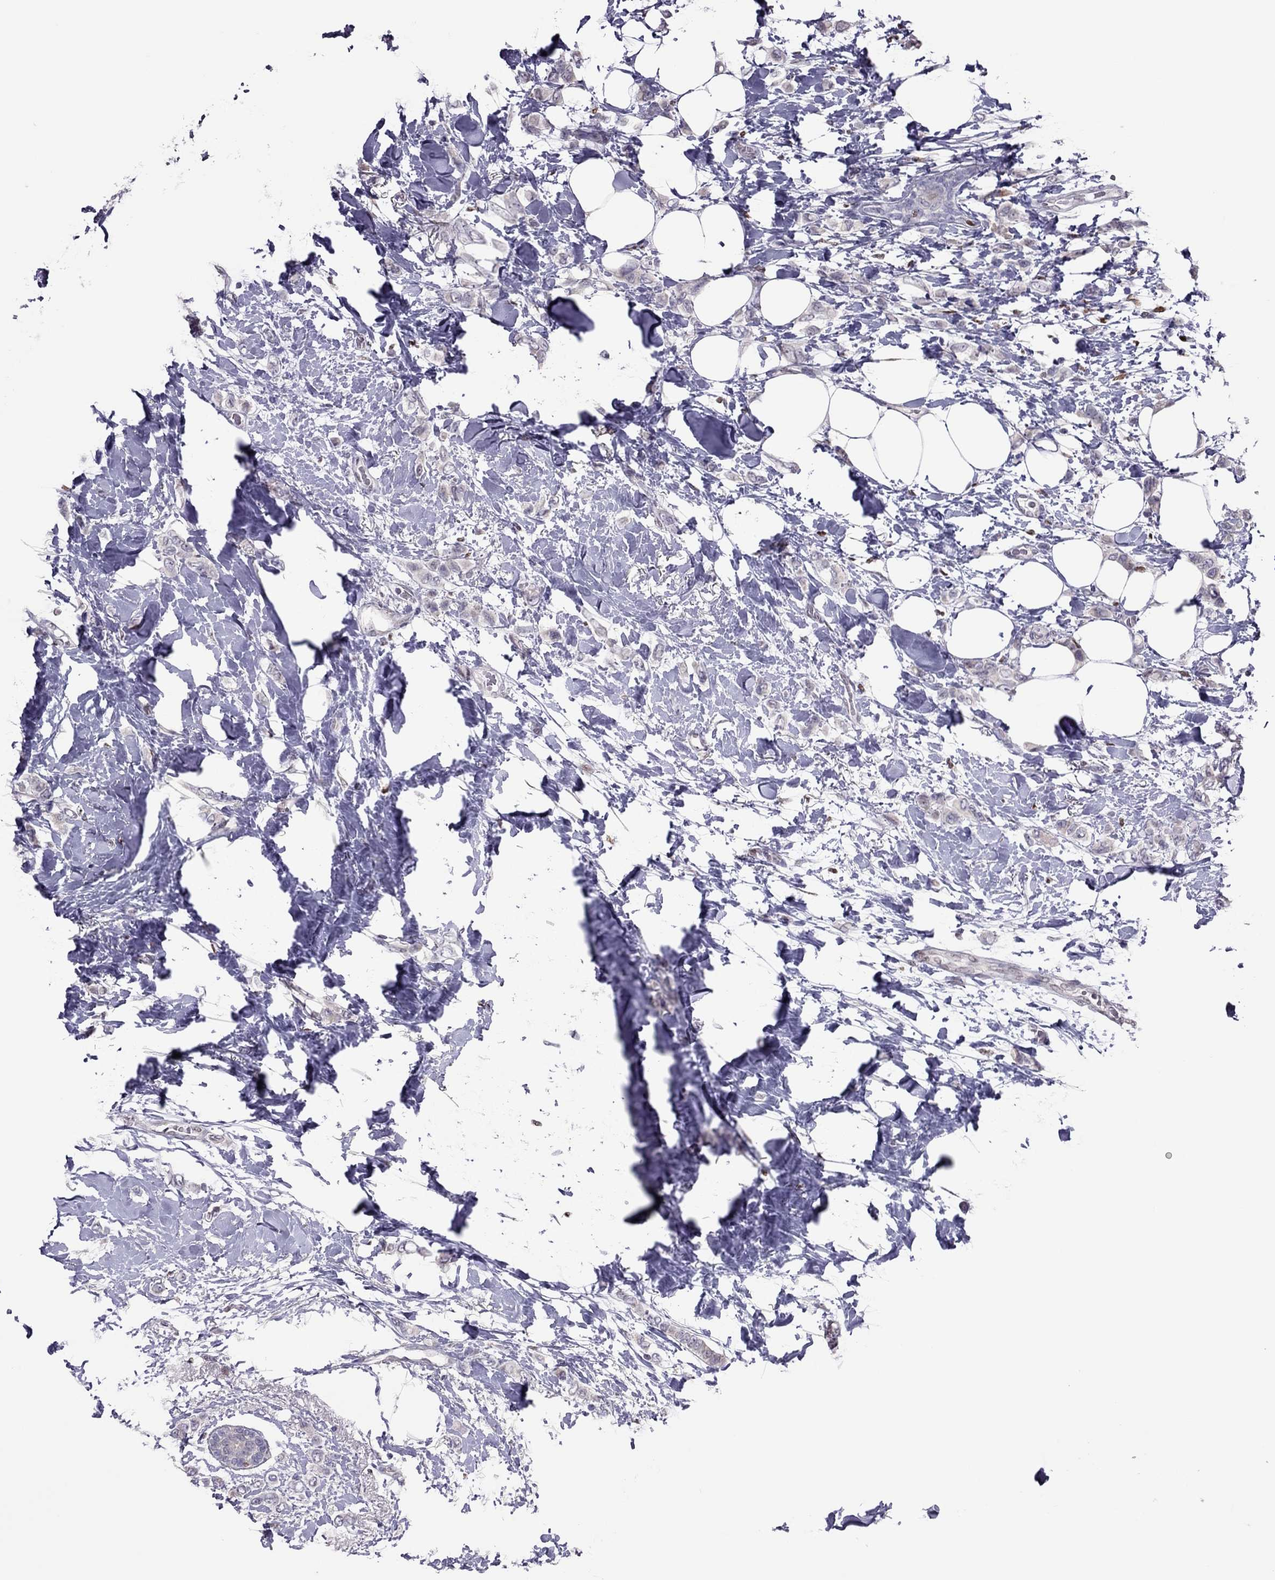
{"staining": {"intensity": "negative", "quantity": "none", "location": "none"}, "tissue": "breast cancer", "cell_type": "Tumor cells", "image_type": "cancer", "snomed": [{"axis": "morphology", "description": "Lobular carcinoma"}, {"axis": "topography", "description": "Breast"}], "caption": "Tumor cells are negative for brown protein staining in lobular carcinoma (breast).", "gene": "SPINT3", "patient": {"sex": "female", "age": 66}}